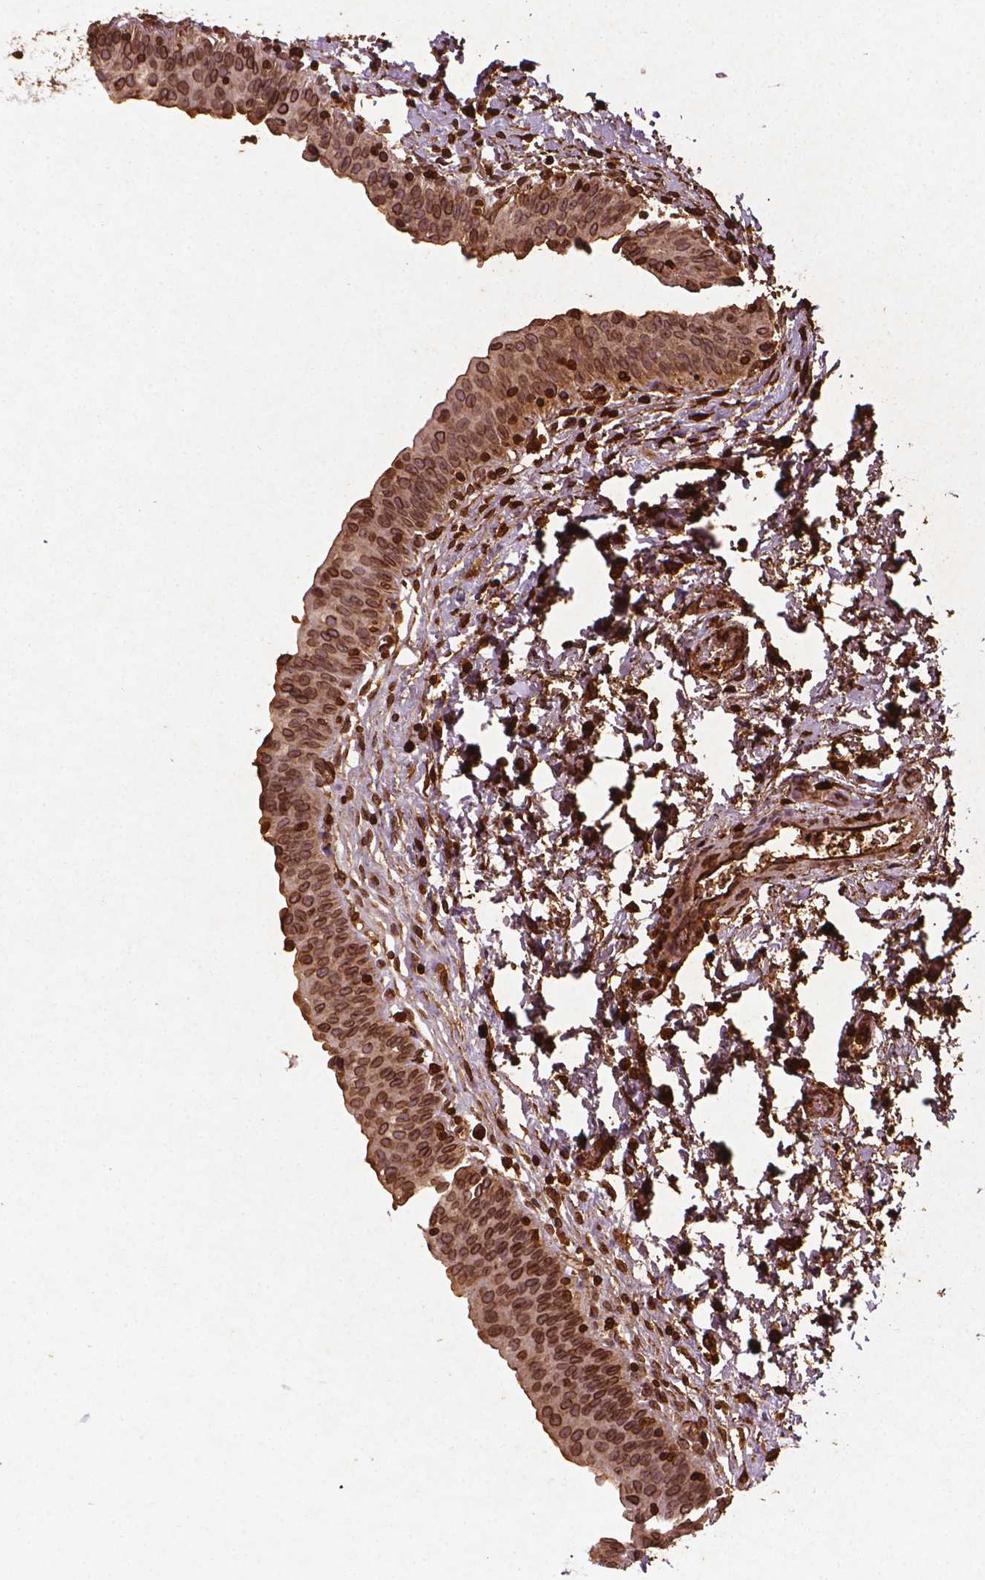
{"staining": {"intensity": "strong", "quantity": ">75%", "location": "cytoplasmic/membranous,nuclear"}, "tissue": "urinary bladder", "cell_type": "Urothelial cells", "image_type": "normal", "snomed": [{"axis": "morphology", "description": "Normal tissue, NOS"}, {"axis": "topography", "description": "Urinary bladder"}], "caption": "Brown immunohistochemical staining in normal human urinary bladder exhibits strong cytoplasmic/membranous,nuclear expression in about >75% of urothelial cells. The staining is performed using DAB brown chromogen to label protein expression. The nuclei are counter-stained blue using hematoxylin.", "gene": "LMNB1", "patient": {"sex": "male", "age": 56}}